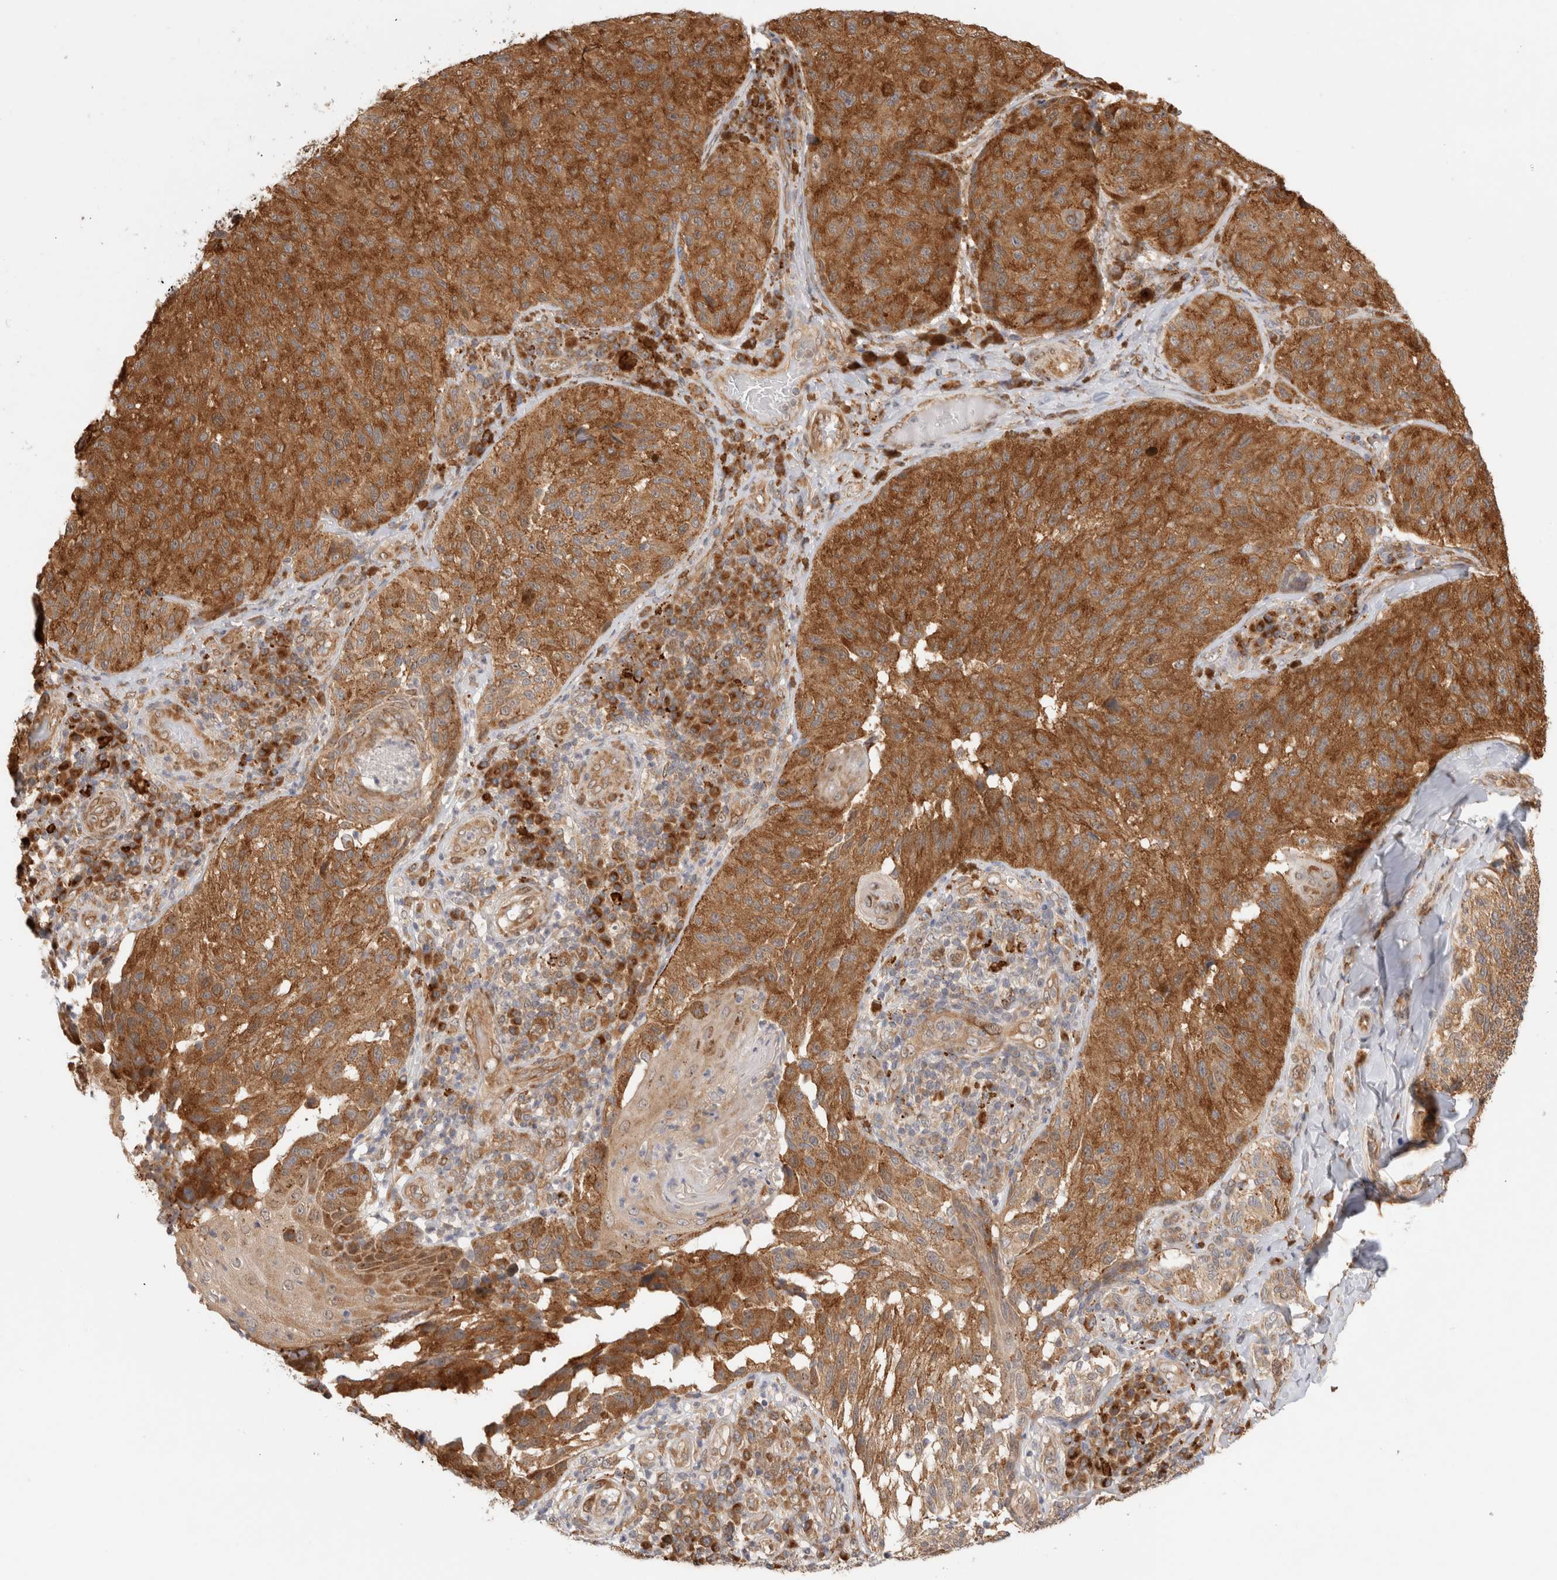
{"staining": {"intensity": "moderate", "quantity": ">75%", "location": "cytoplasmic/membranous"}, "tissue": "melanoma", "cell_type": "Tumor cells", "image_type": "cancer", "snomed": [{"axis": "morphology", "description": "Malignant melanoma, NOS"}, {"axis": "topography", "description": "Skin"}], "caption": "Immunohistochemical staining of human melanoma exhibits medium levels of moderate cytoplasmic/membranous protein staining in about >75% of tumor cells. Nuclei are stained in blue.", "gene": "ACTL9", "patient": {"sex": "female", "age": 73}}